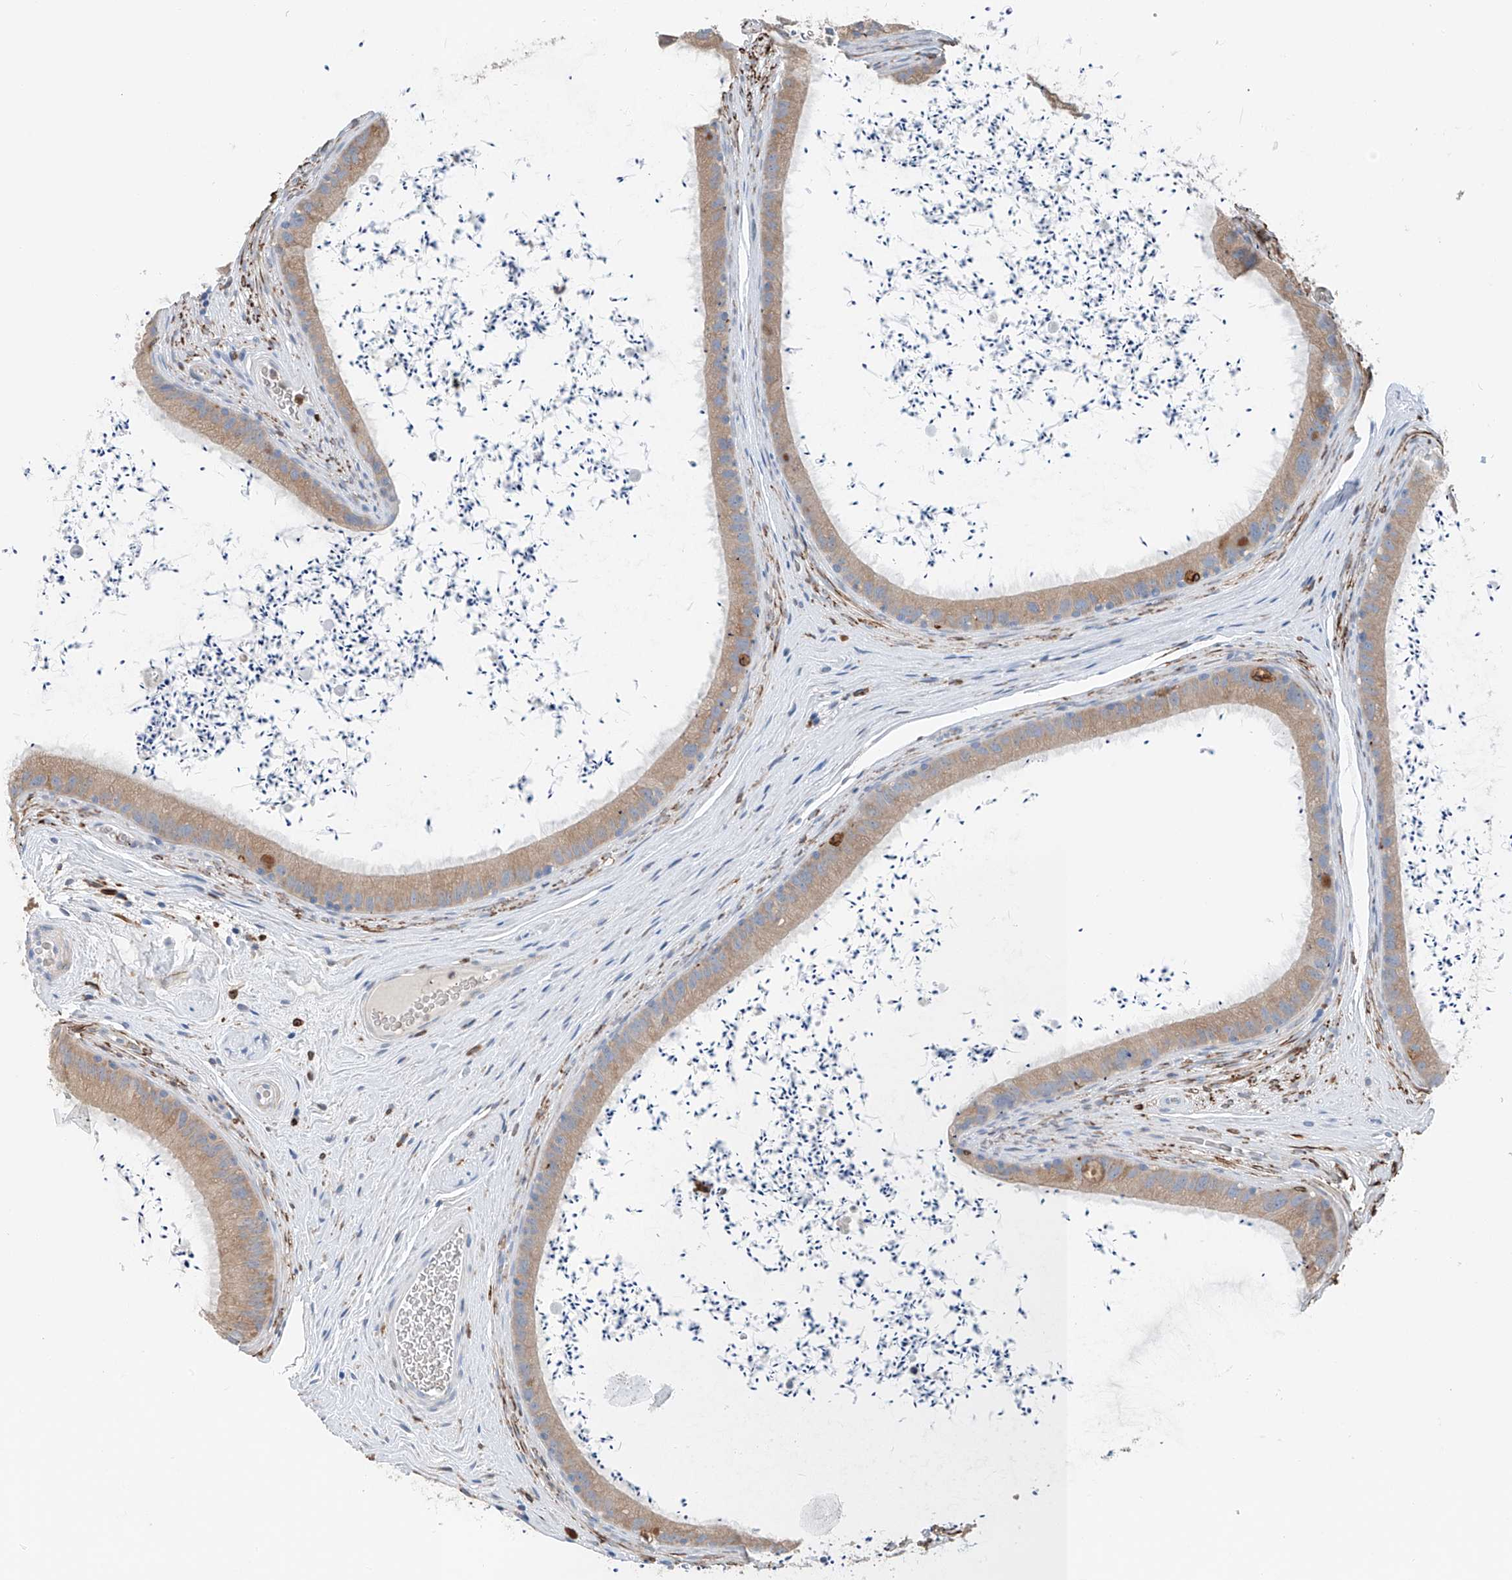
{"staining": {"intensity": "moderate", "quantity": "<25%", "location": "cytoplasmic/membranous"}, "tissue": "epididymis", "cell_type": "Glandular cells", "image_type": "normal", "snomed": [{"axis": "morphology", "description": "Normal tissue, NOS"}, {"axis": "topography", "description": "Epididymis, spermatic cord, NOS"}], "caption": "This photomicrograph shows immunohistochemistry staining of benign epididymis, with low moderate cytoplasmic/membranous expression in approximately <25% of glandular cells.", "gene": "TBXAS1", "patient": {"sex": "male", "age": 50}}